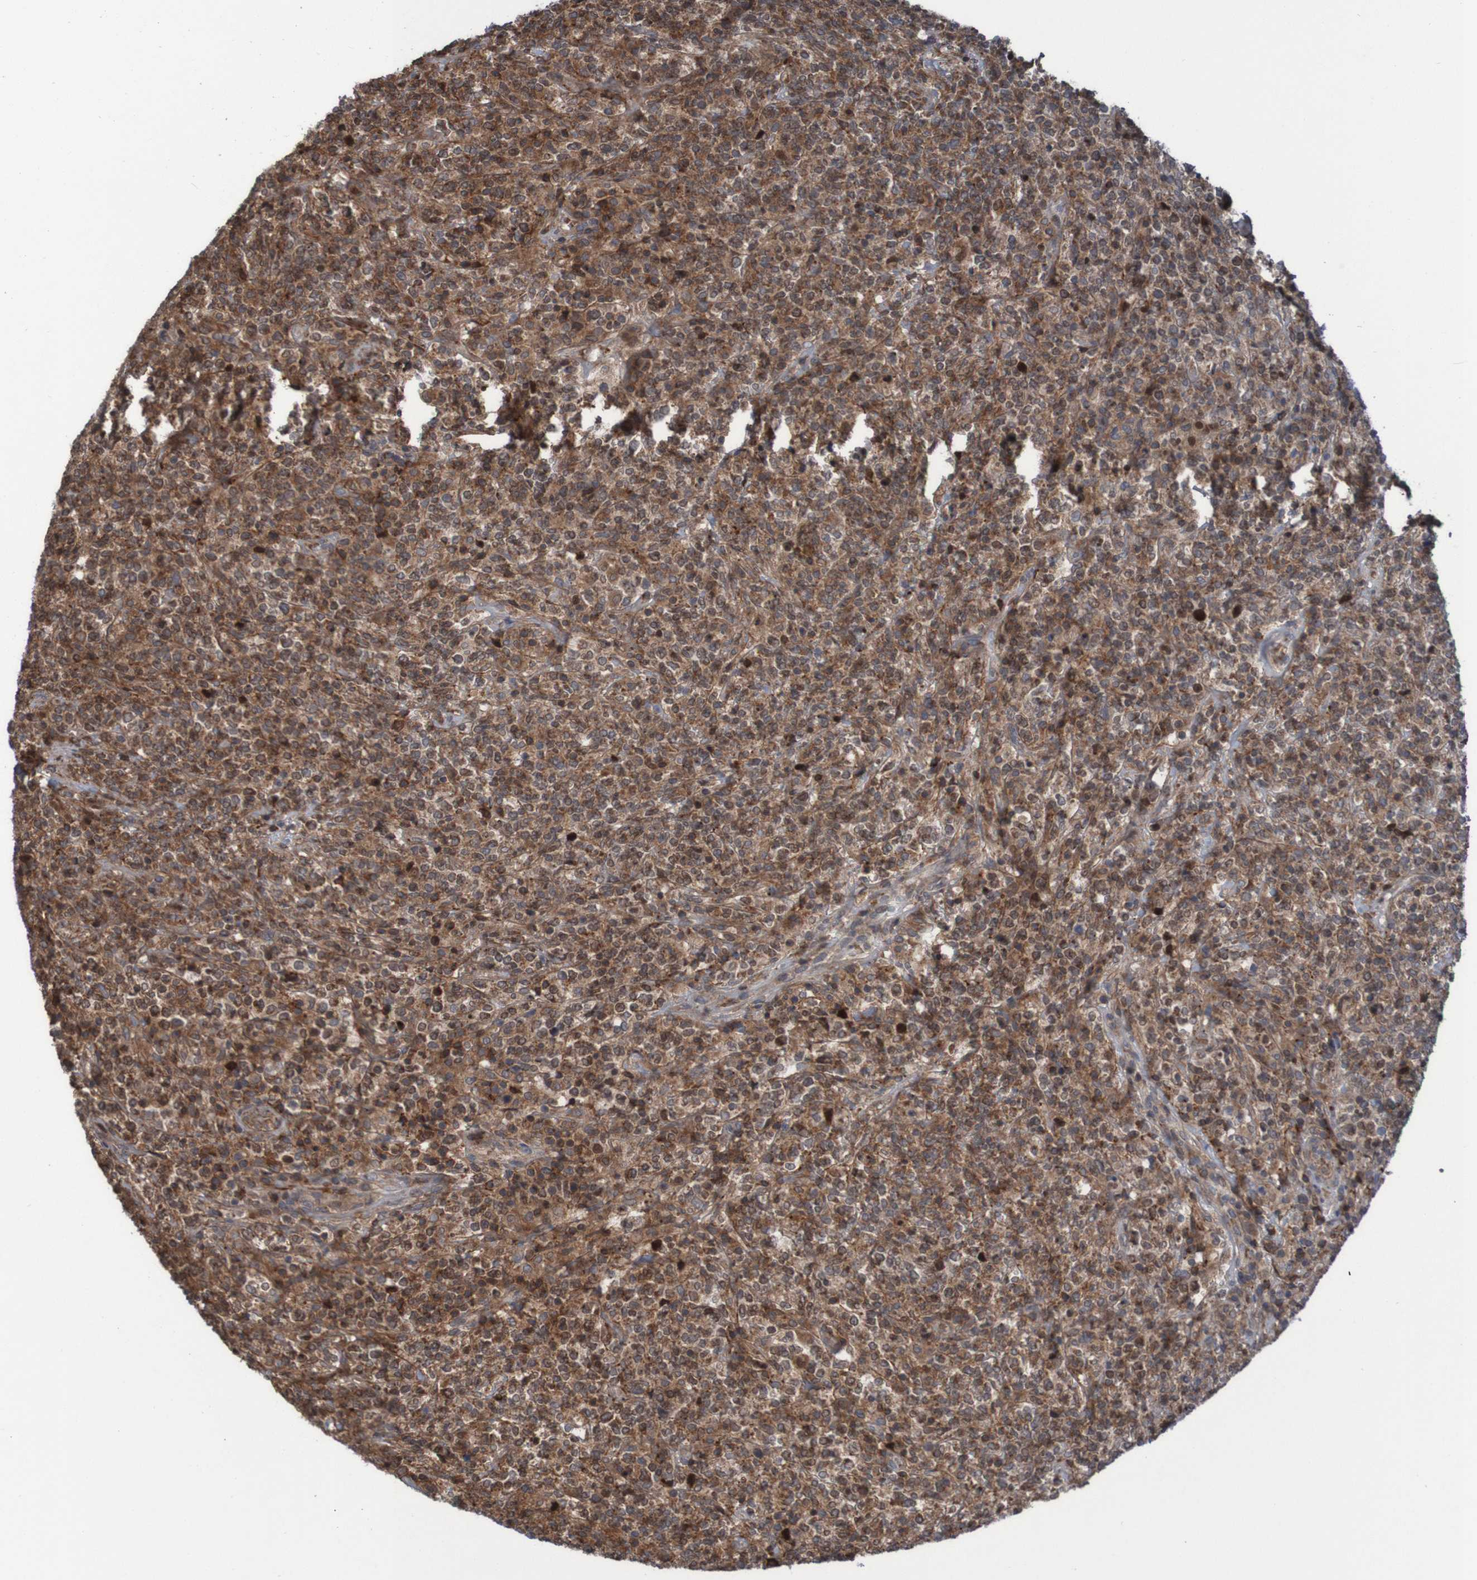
{"staining": {"intensity": "moderate", "quantity": ">75%", "location": "cytoplasmic/membranous,nuclear"}, "tissue": "lymphoma", "cell_type": "Tumor cells", "image_type": "cancer", "snomed": [{"axis": "morphology", "description": "Malignant lymphoma, non-Hodgkin's type, High grade"}, {"axis": "topography", "description": "Soft tissue"}], "caption": "Immunohistochemistry (IHC) of human malignant lymphoma, non-Hodgkin's type (high-grade) reveals medium levels of moderate cytoplasmic/membranous and nuclear staining in about >75% of tumor cells.", "gene": "PDGFB", "patient": {"sex": "male", "age": 18}}